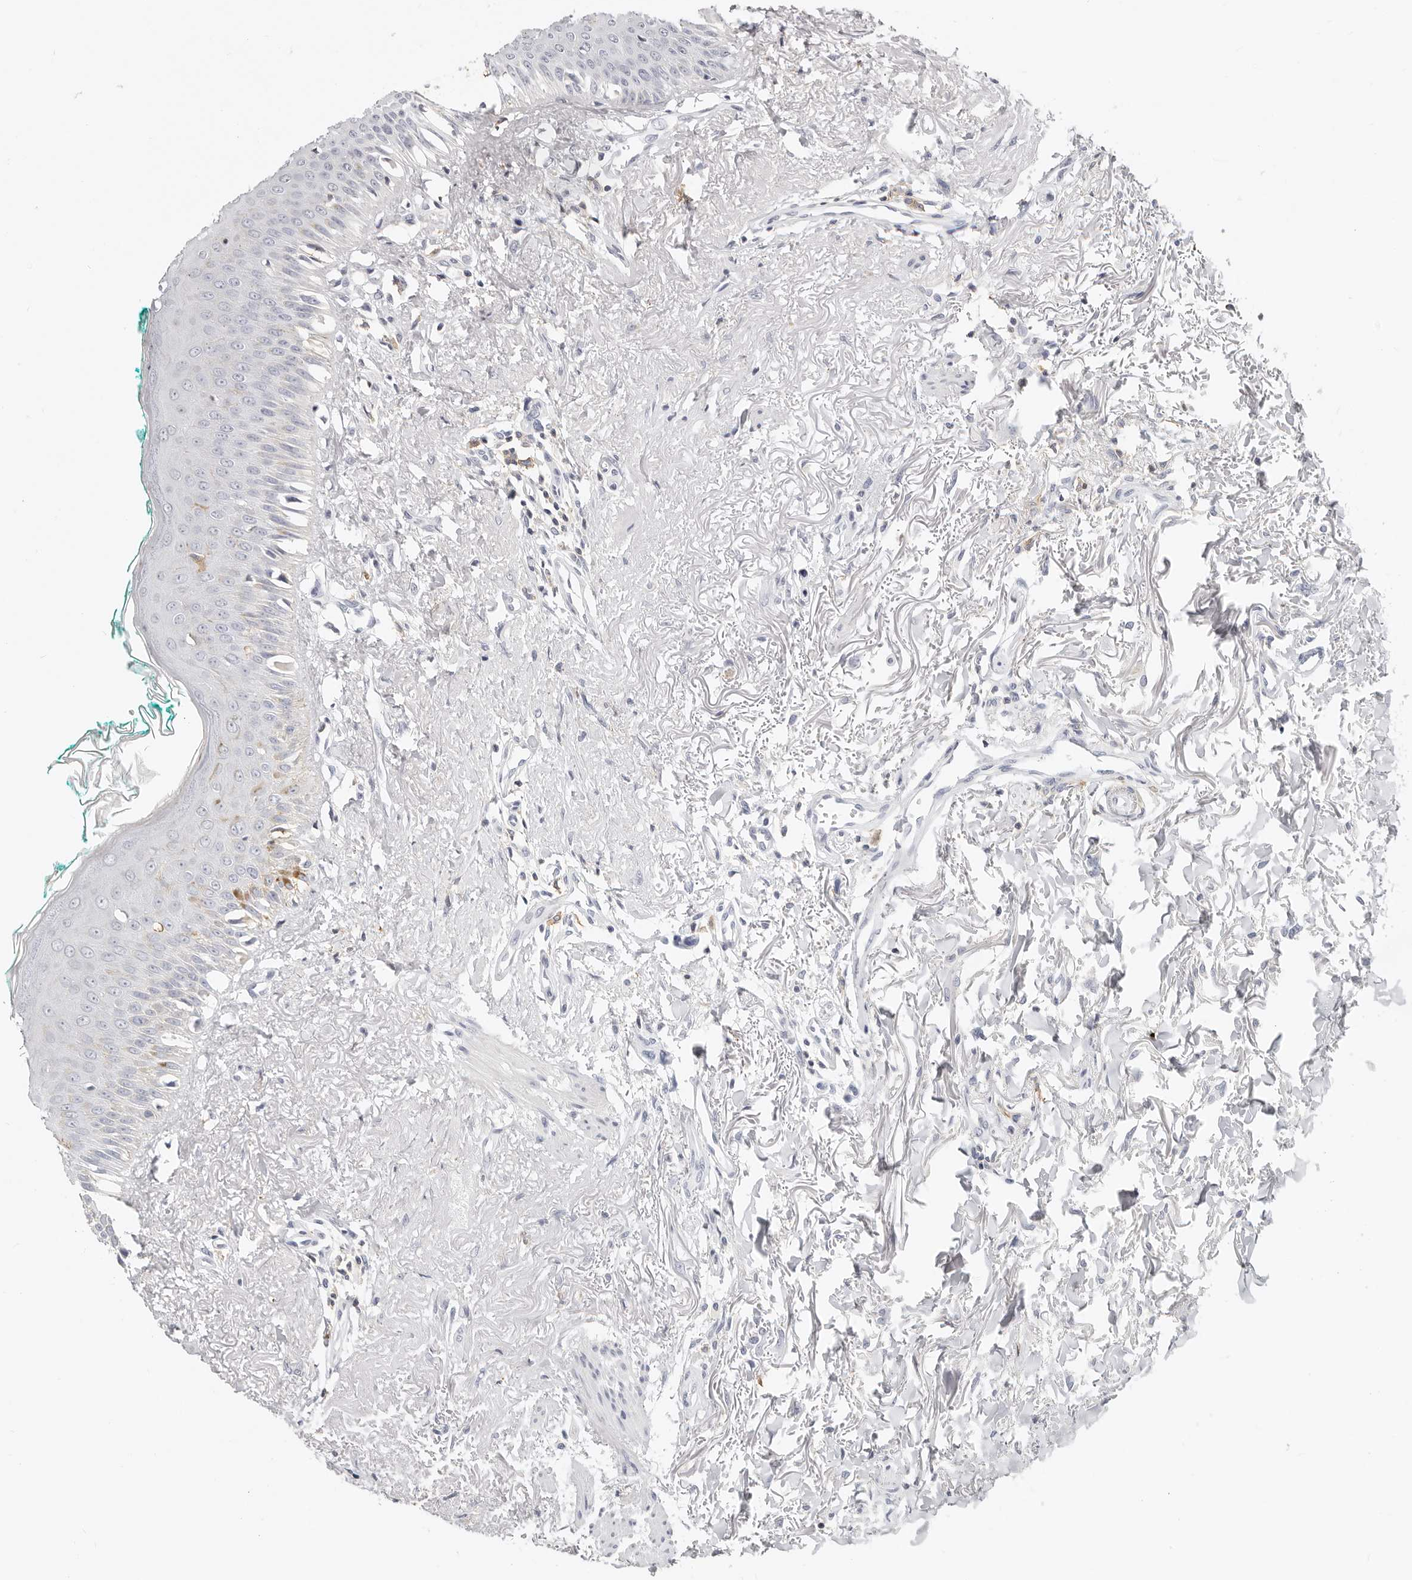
{"staining": {"intensity": "moderate", "quantity": "<25%", "location": "cytoplasmic/membranous"}, "tissue": "oral mucosa", "cell_type": "Squamous epithelial cells", "image_type": "normal", "snomed": [{"axis": "morphology", "description": "Normal tissue, NOS"}, {"axis": "topography", "description": "Oral tissue"}], "caption": "This image demonstrates benign oral mucosa stained with immunohistochemistry to label a protein in brown. The cytoplasmic/membranous of squamous epithelial cells show moderate positivity for the protein. Nuclei are counter-stained blue.", "gene": "TMEM63B", "patient": {"sex": "female", "age": 70}}